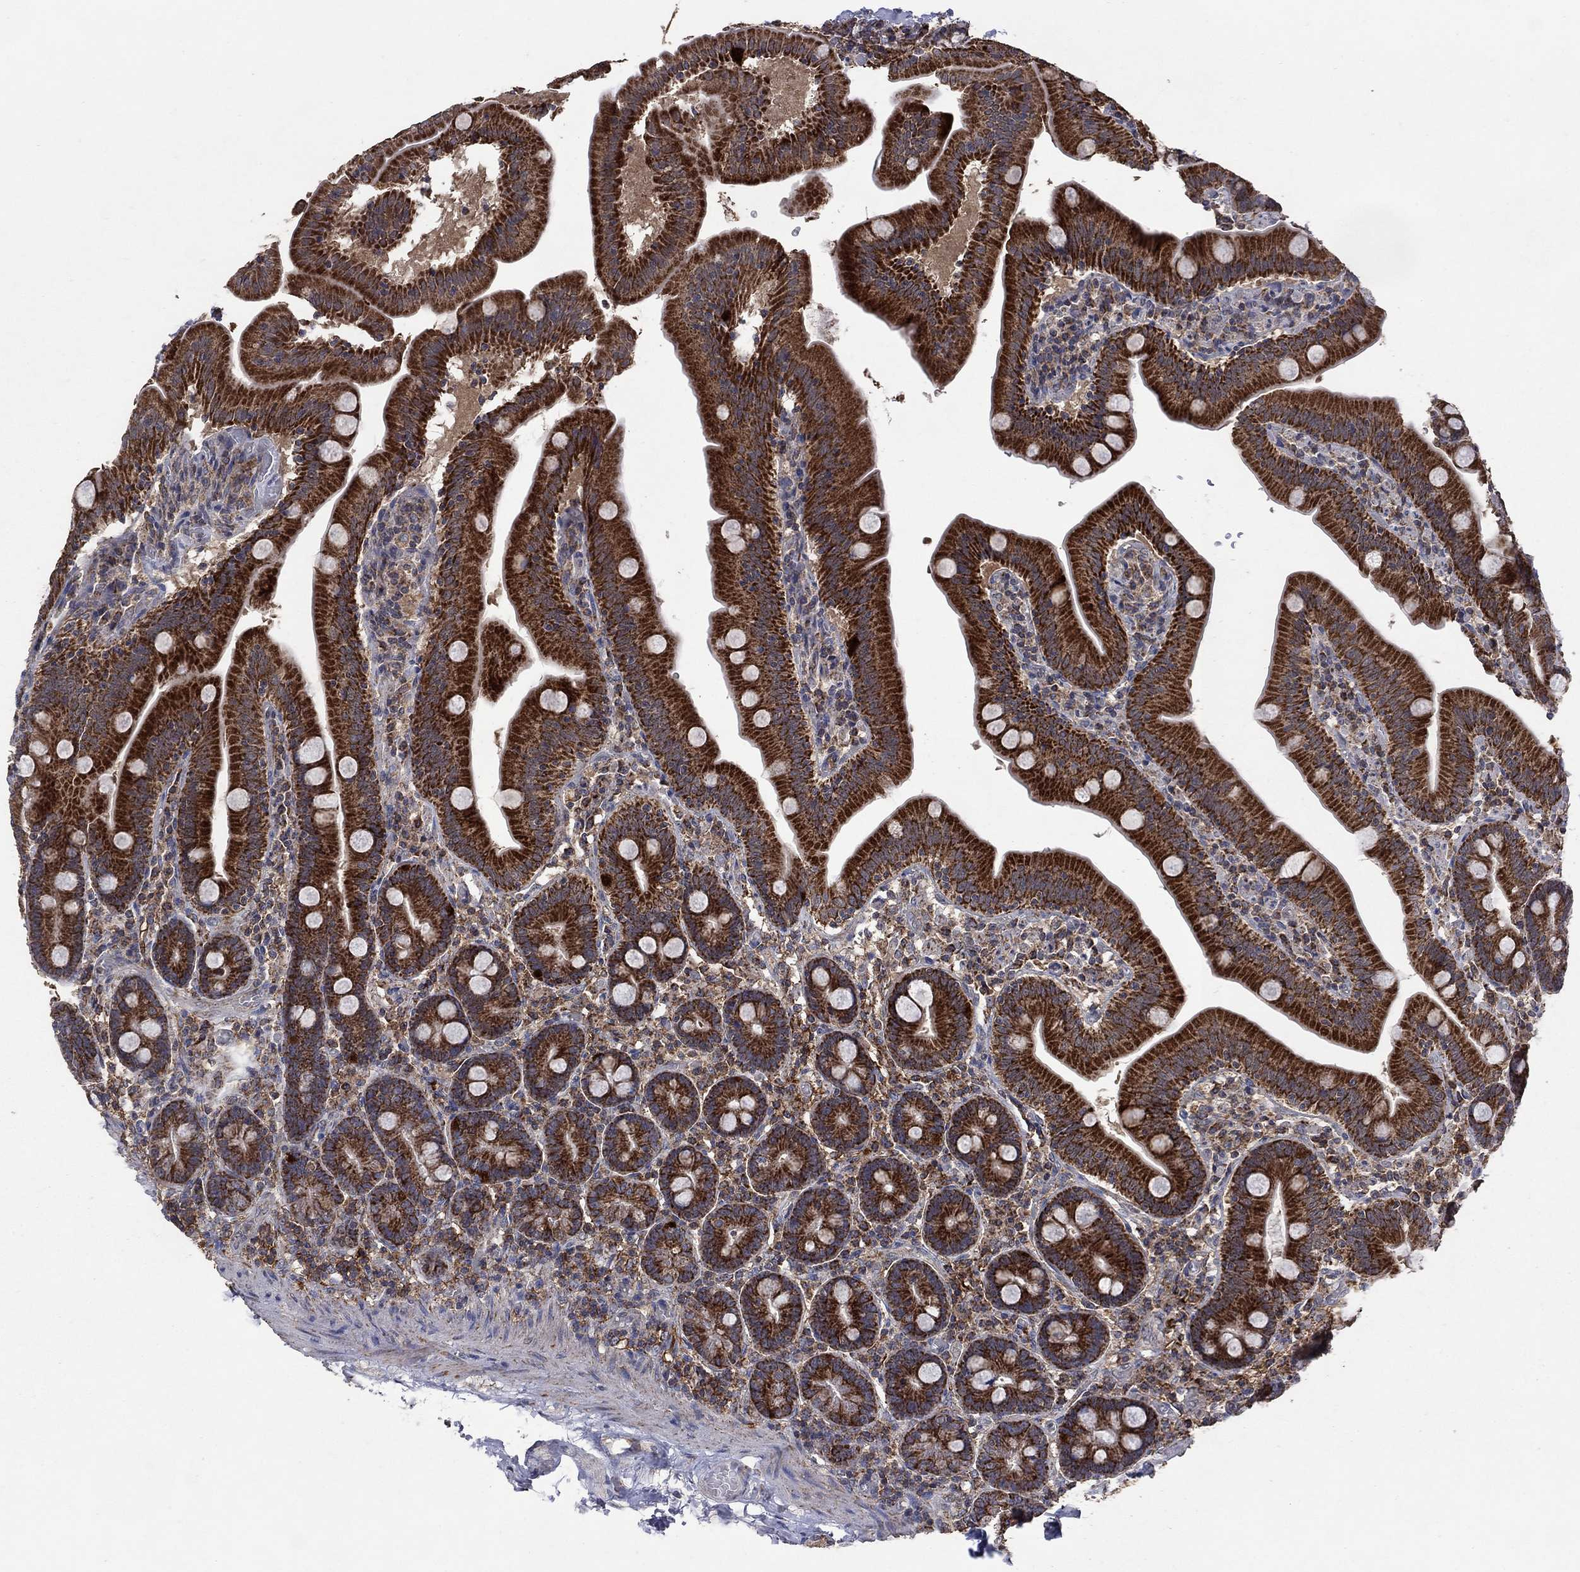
{"staining": {"intensity": "strong", "quantity": ">75%", "location": "cytoplasmic/membranous"}, "tissue": "small intestine", "cell_type": "Glandular cells", "image_type": "normal", "snomed": [{"axis": "morphology", "description": "Normal tissue, NOS"}, {"axis": "topography", "description": "Small intestine"}], "caption": "Protein analysis of benign small intestine displays strong cytoplasmic/membranous positivity in approximately >75% of glandular cells. The protein is shown in brown color, while the nuclei are stained blue.", "gene": "DPH1", "patient": {"sex": "male", "age": 37}}